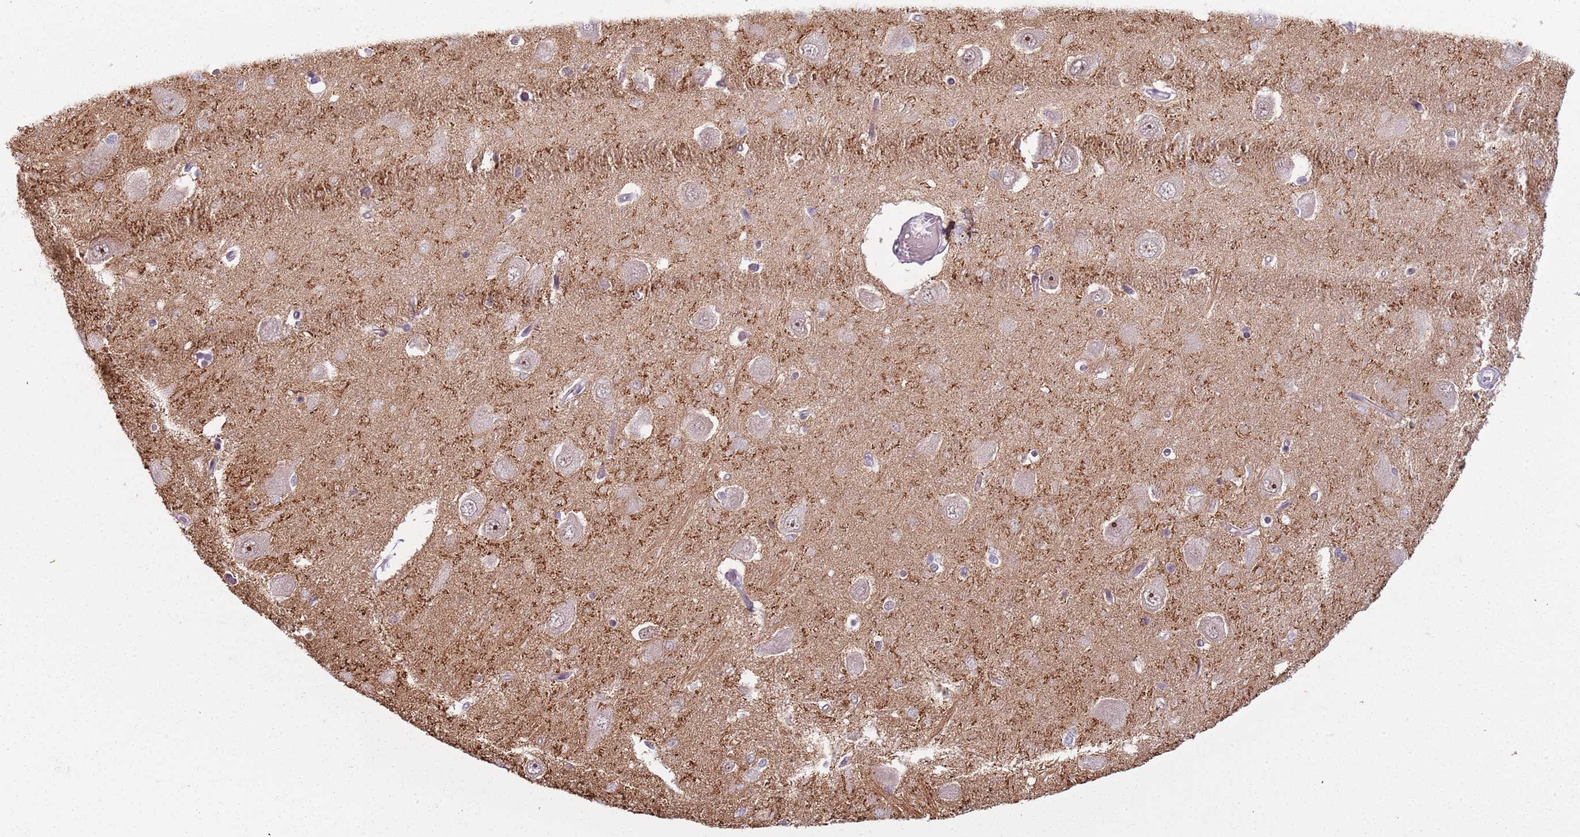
{"staining": {"intensity": "negative", "quantity": "none", "location": "none"}, "tissue": "hippocampus", "cell_type": "Glial cells", "image_type": "normal", "snomed": [{"axis": "morphology", "description": "Normal tissue, NOS"}, {"axis": "topography", "description": "Hippocampus"}], "caption": "Immunohistochemistry (IHC) image of benign human hippocampus stained for a protein (brown), which reveals no positivity in glial cells.", "gene": "REXO4", "patient": {"sex": "male", "age": 45}}